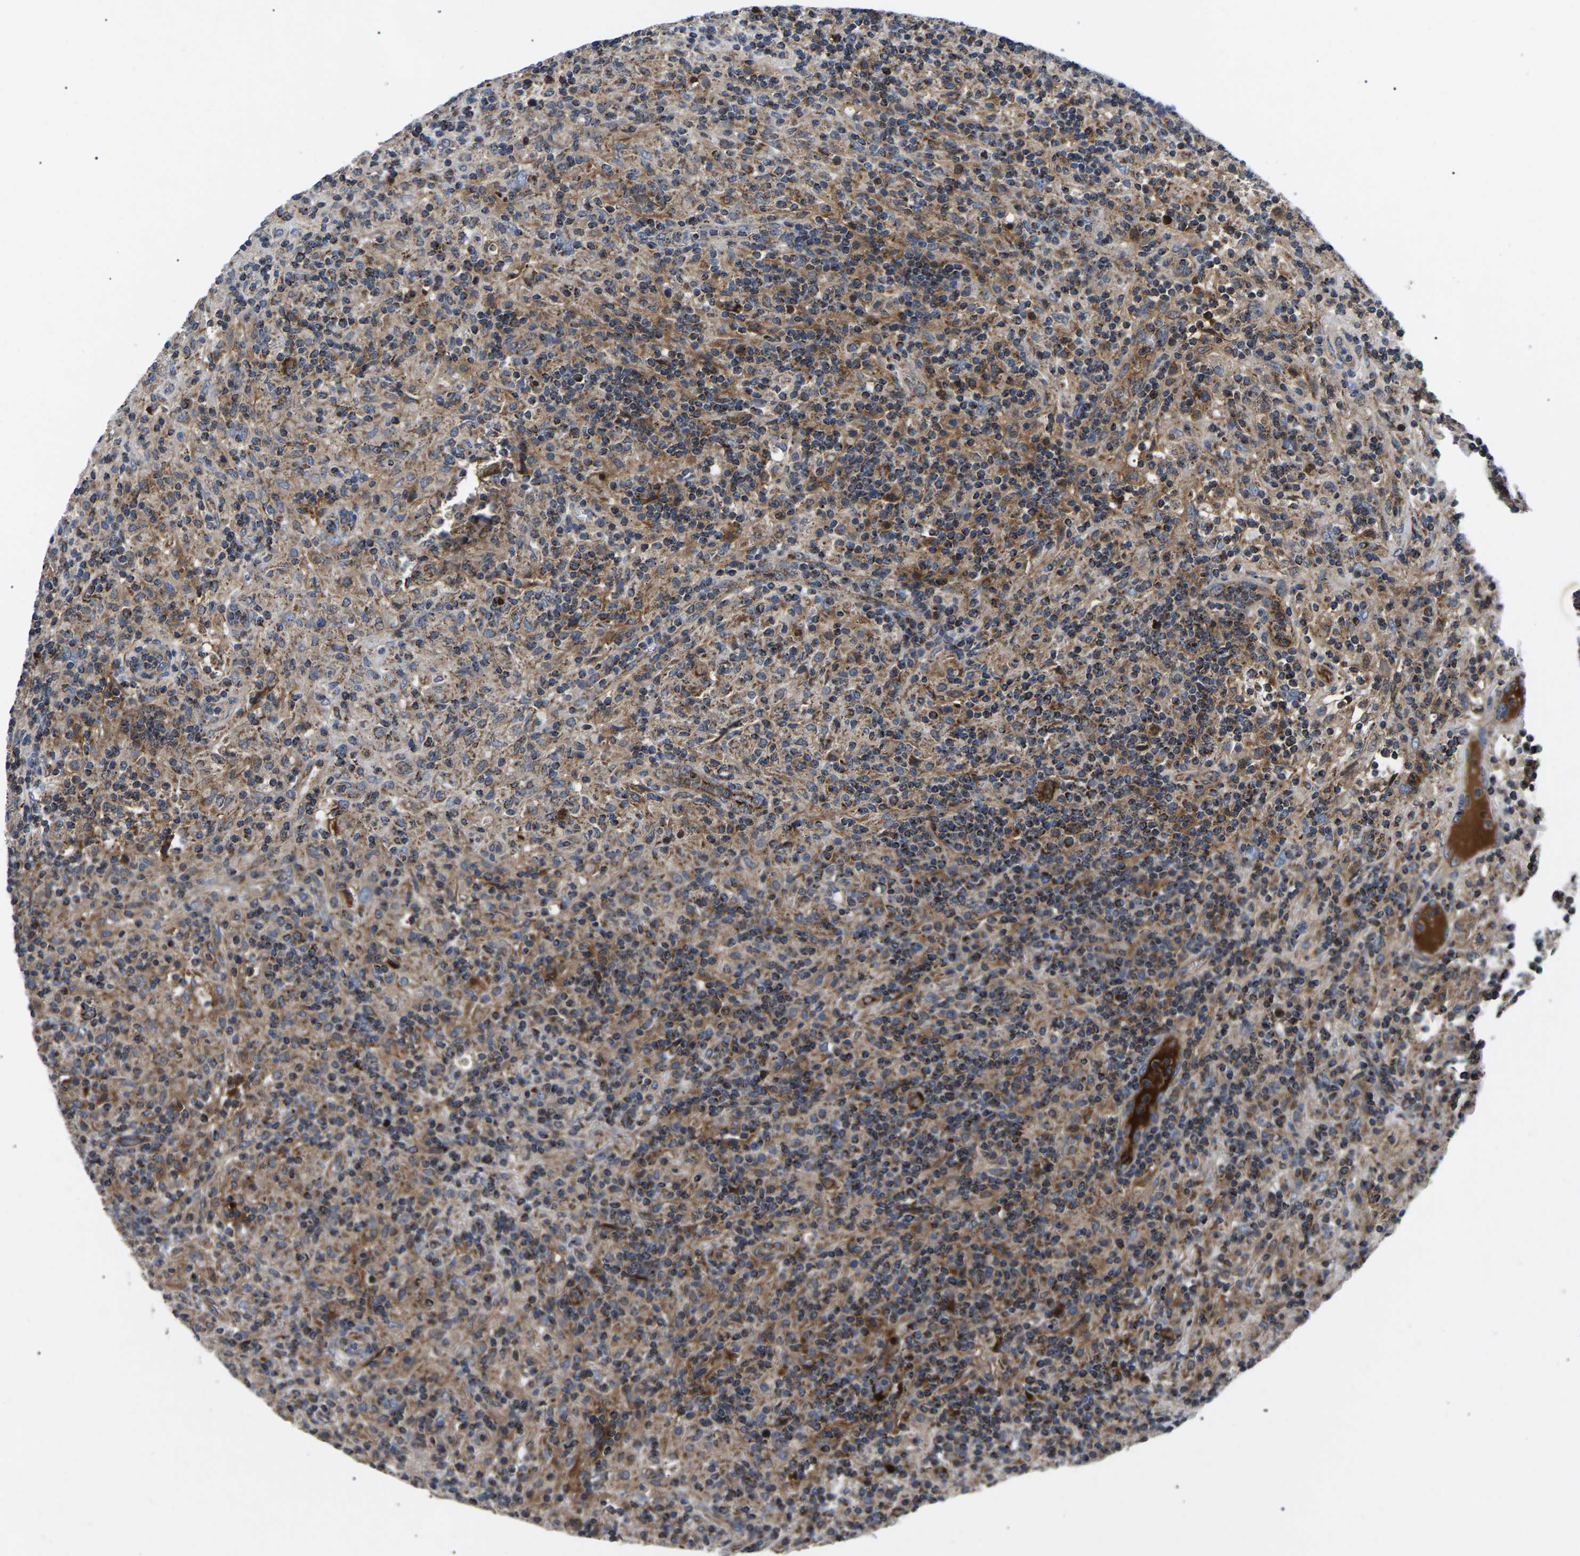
{"staining": {"intensity": "strong", "quantity": ">75%", "location": "cytoplasmic/membranous"}, "tissue": "lymphoma", "cell_type": "Tumor cells", "image_type": "cancer", "snomed": [{"axis": "morphology", "description": "Hodgkin's disease, NOS"}, {"axis": "topography", "description": "Lymph node"}], "caption": "This photomicrograph shows immunohistochemistry staining of Hodgkin's disease, with high strong cytoplasmic/membranous expression in about >75% of tumor cells.", "gene": "PPM1E", "patient": {"sex": "male", "age": 70}}